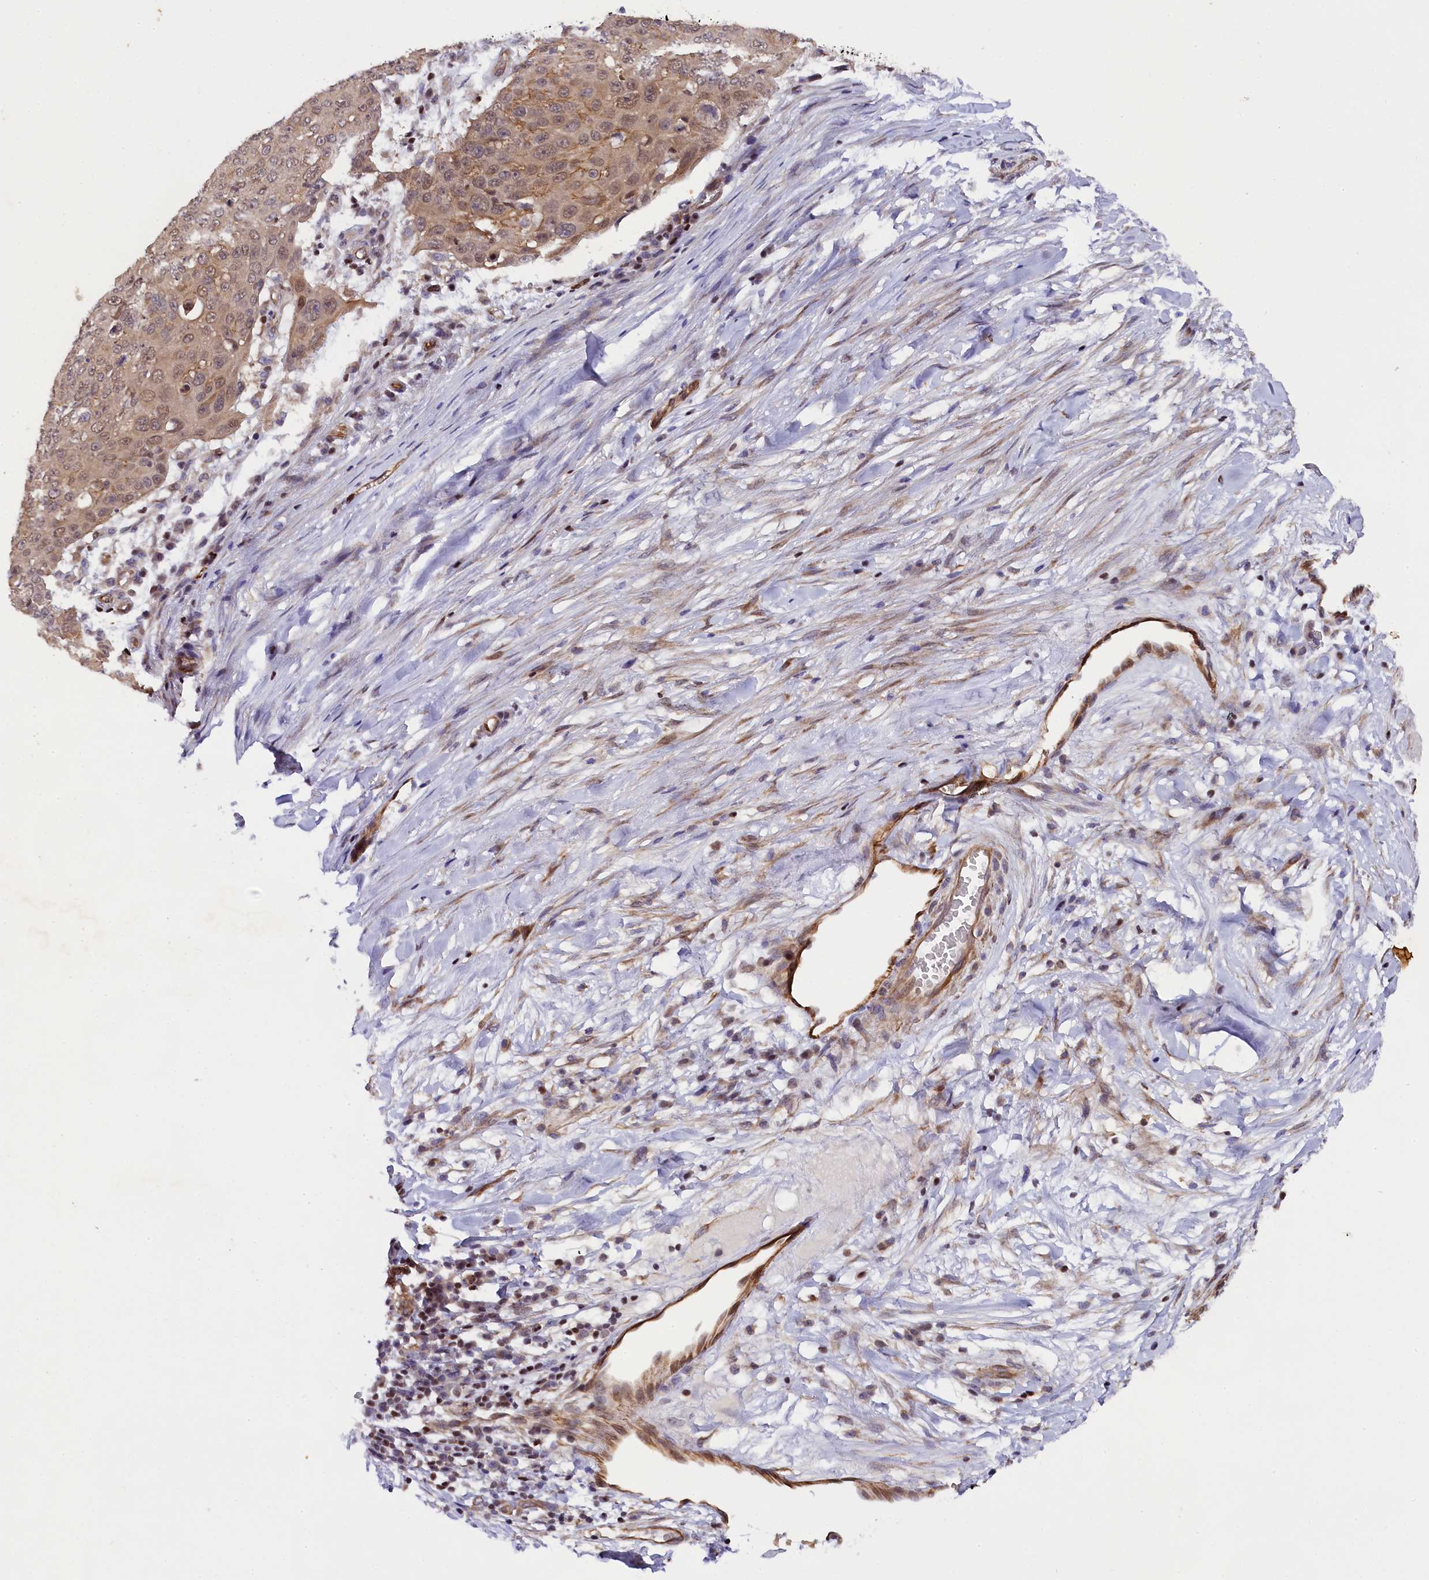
{"staining": {"intensity": "moderate", "quantity": ">75%", "location": "cytoplasmic/membranous,nuclear"}, "tissue": "skin cancer", "cell_type": "Tumor cells", "image_type": "cancer", "snomed": [{"axis": "morphology", "description": "Squamous cell carcinoma, NOS"}, {"axis": "topography", "description": "Skin"}], "caption": "Skin cancer (squamous cell carcinoma) stained with immunohistochemistry (IHC) exhibits moderate cytoplasmic/membranous and nuclear staining in approximately >75% of tumor cells.", "gene": "SP4", "patient": {"sex": "male", "age": 71}}